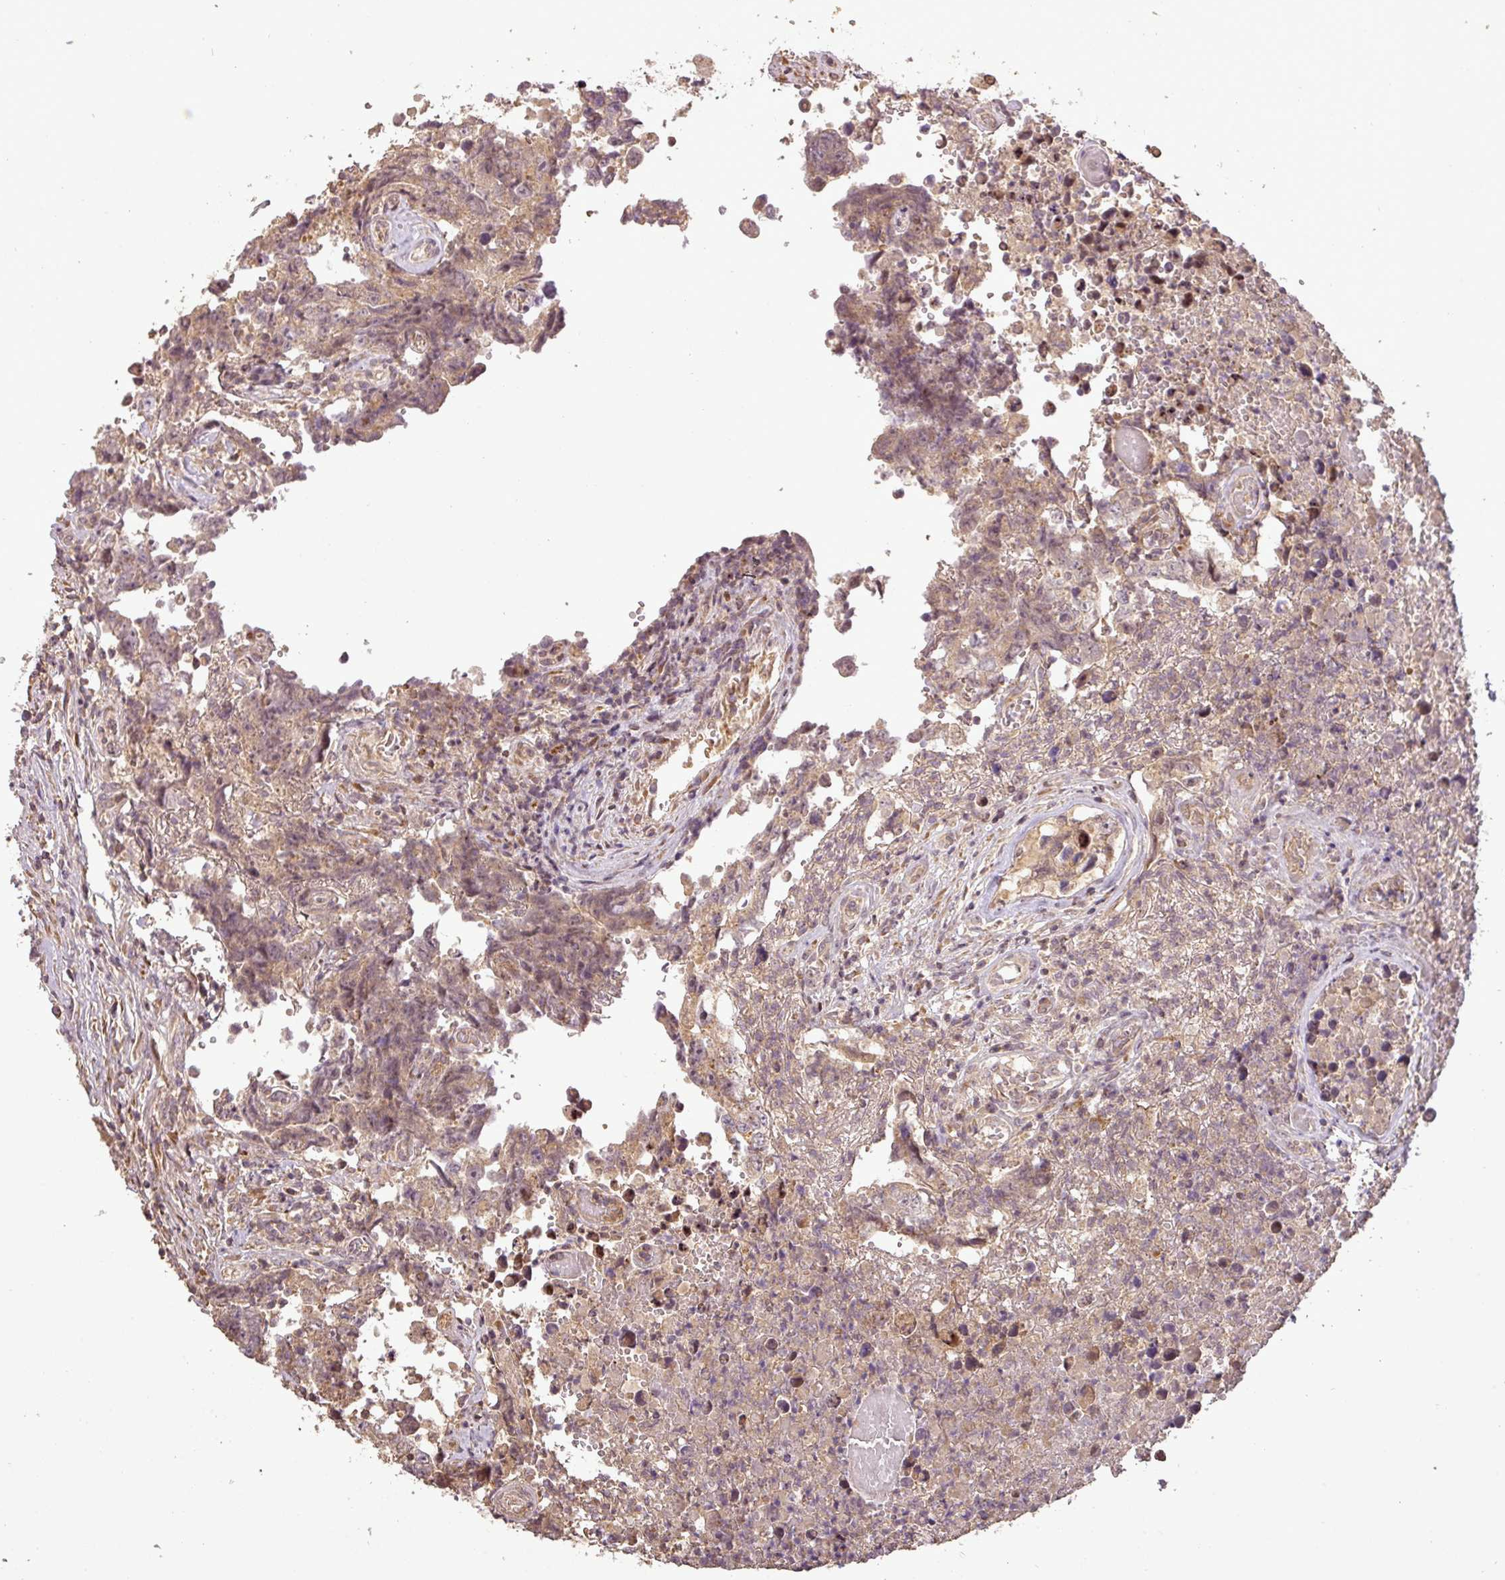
{"staining": {"intensity": "weak", "quantity": ">75%", "location": "cytoplasmic/membranous"}, "tissue": "testis cancer", "cell_type": "Tumor cells", "image_type": "cancer", "snomed": [{"axis": "morphology", "description": "Normal tissue, NOS"}, {"axis": "morphology", "description": "Carcinoma, Embryonal, NOS"}, {"axis": "topography", "description": "Testis"}, {"axis": "topography", "description": "Epididymis"}], "caption": "A brown stain shows weak cytoplasmic/membranous staining of a protein in testis embryonal carcinoma tumor cells.", "gene": "FAIM", "patient": {"sex": "male", "age": 25}}